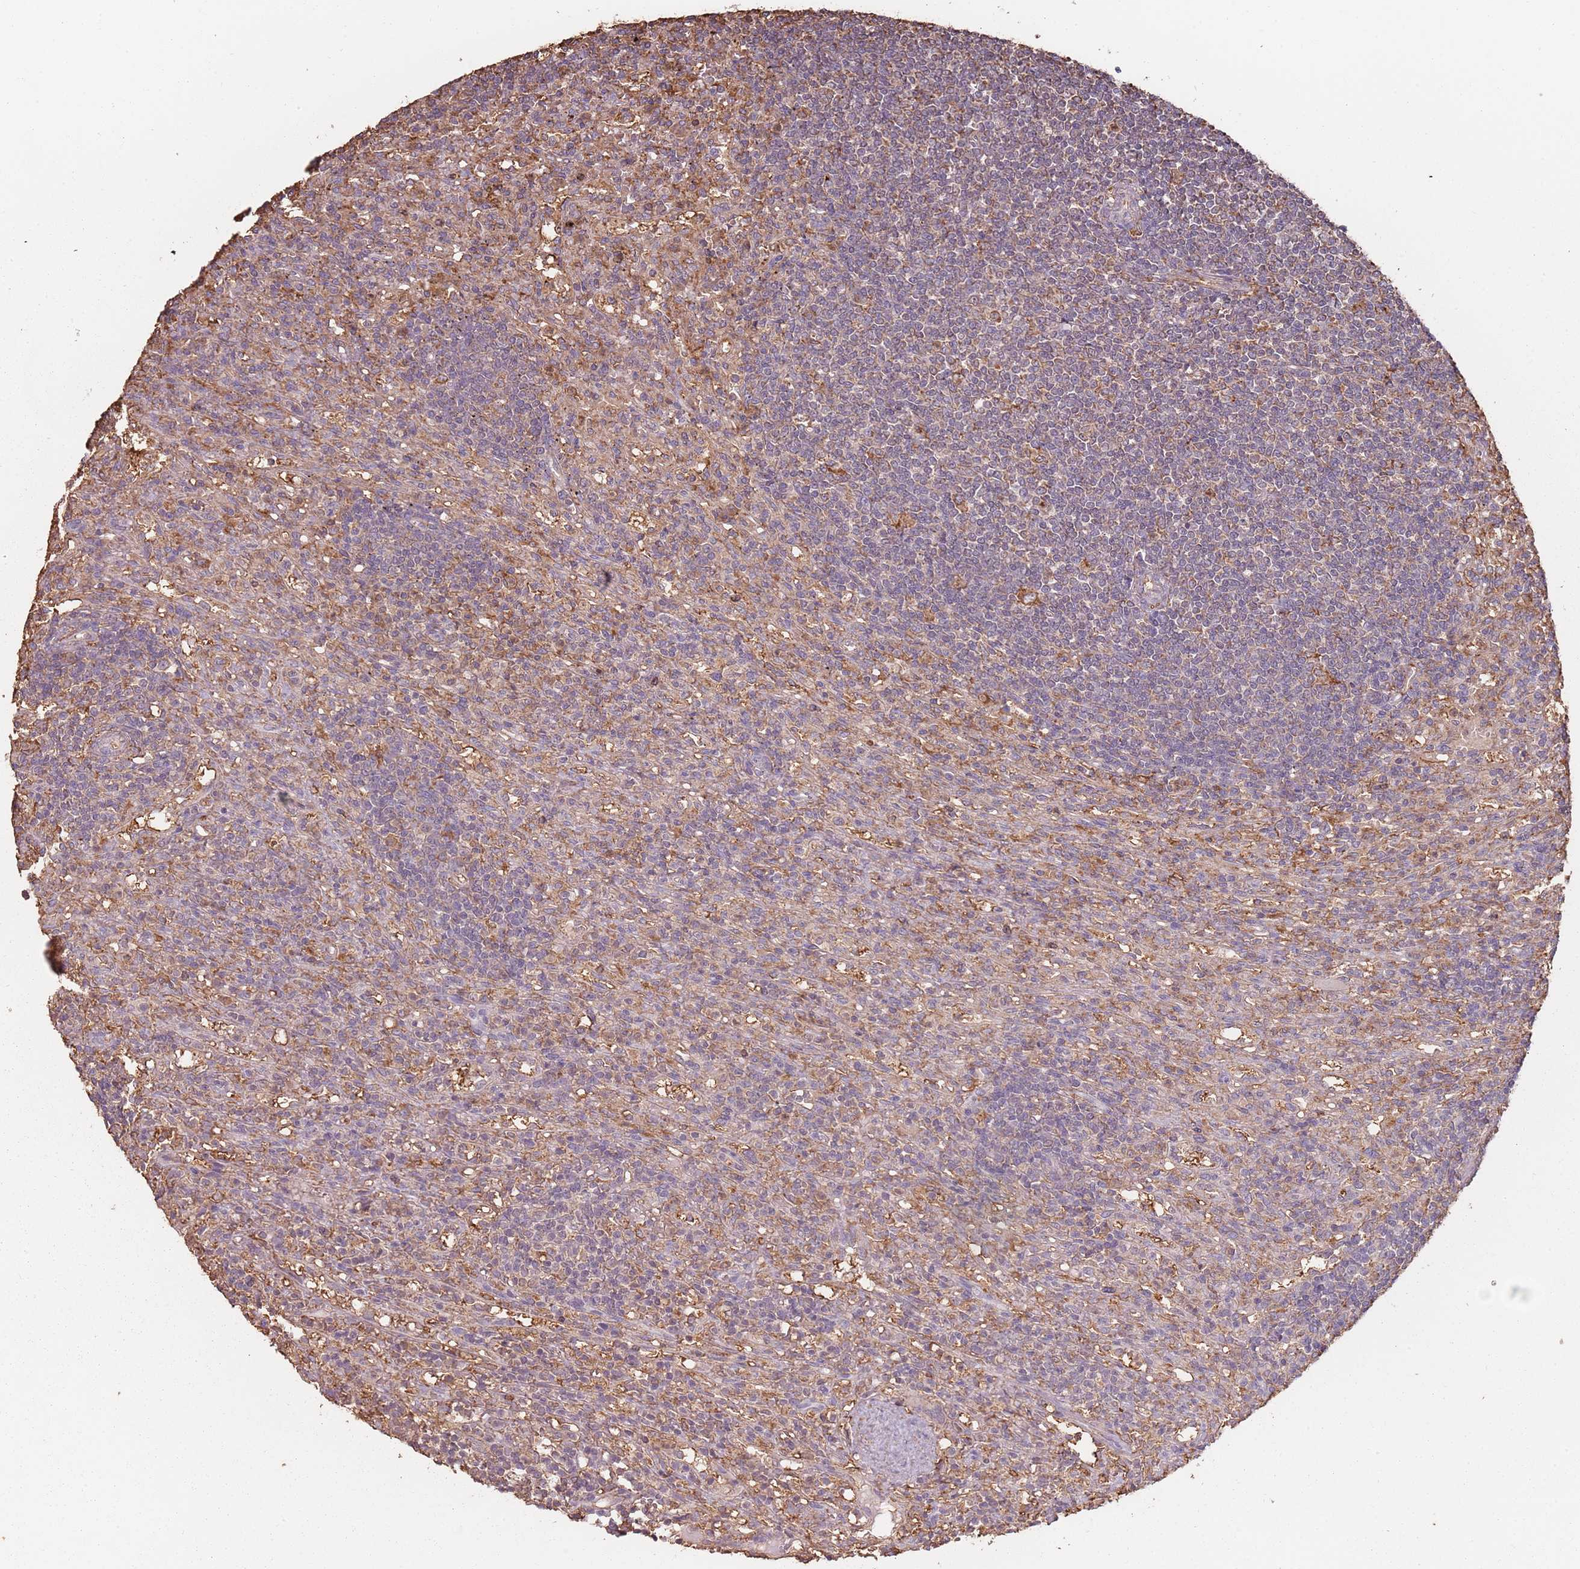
{"staining": {"intensity": "weak", "quantity": "<25%", "location": "cytoplasmic/membranous"}, "tissue": "lymphoma", "cell_type": "Tumor cells", "image_type": "cancer", "snomed": [{"axis": "morphology", "description": "Malignant lymphoma, non-Hodgkin's type, Low grade"}, {"axis": "topography", "description": "Spleen"}], "caption": "Tumor cells show no significant protein positivity in lymphoma. (DAB IHC visualized using brightfield microscopy, high magnification).", "gene": "ATOSB", "patient": {"sex": "male", "age": 76}}